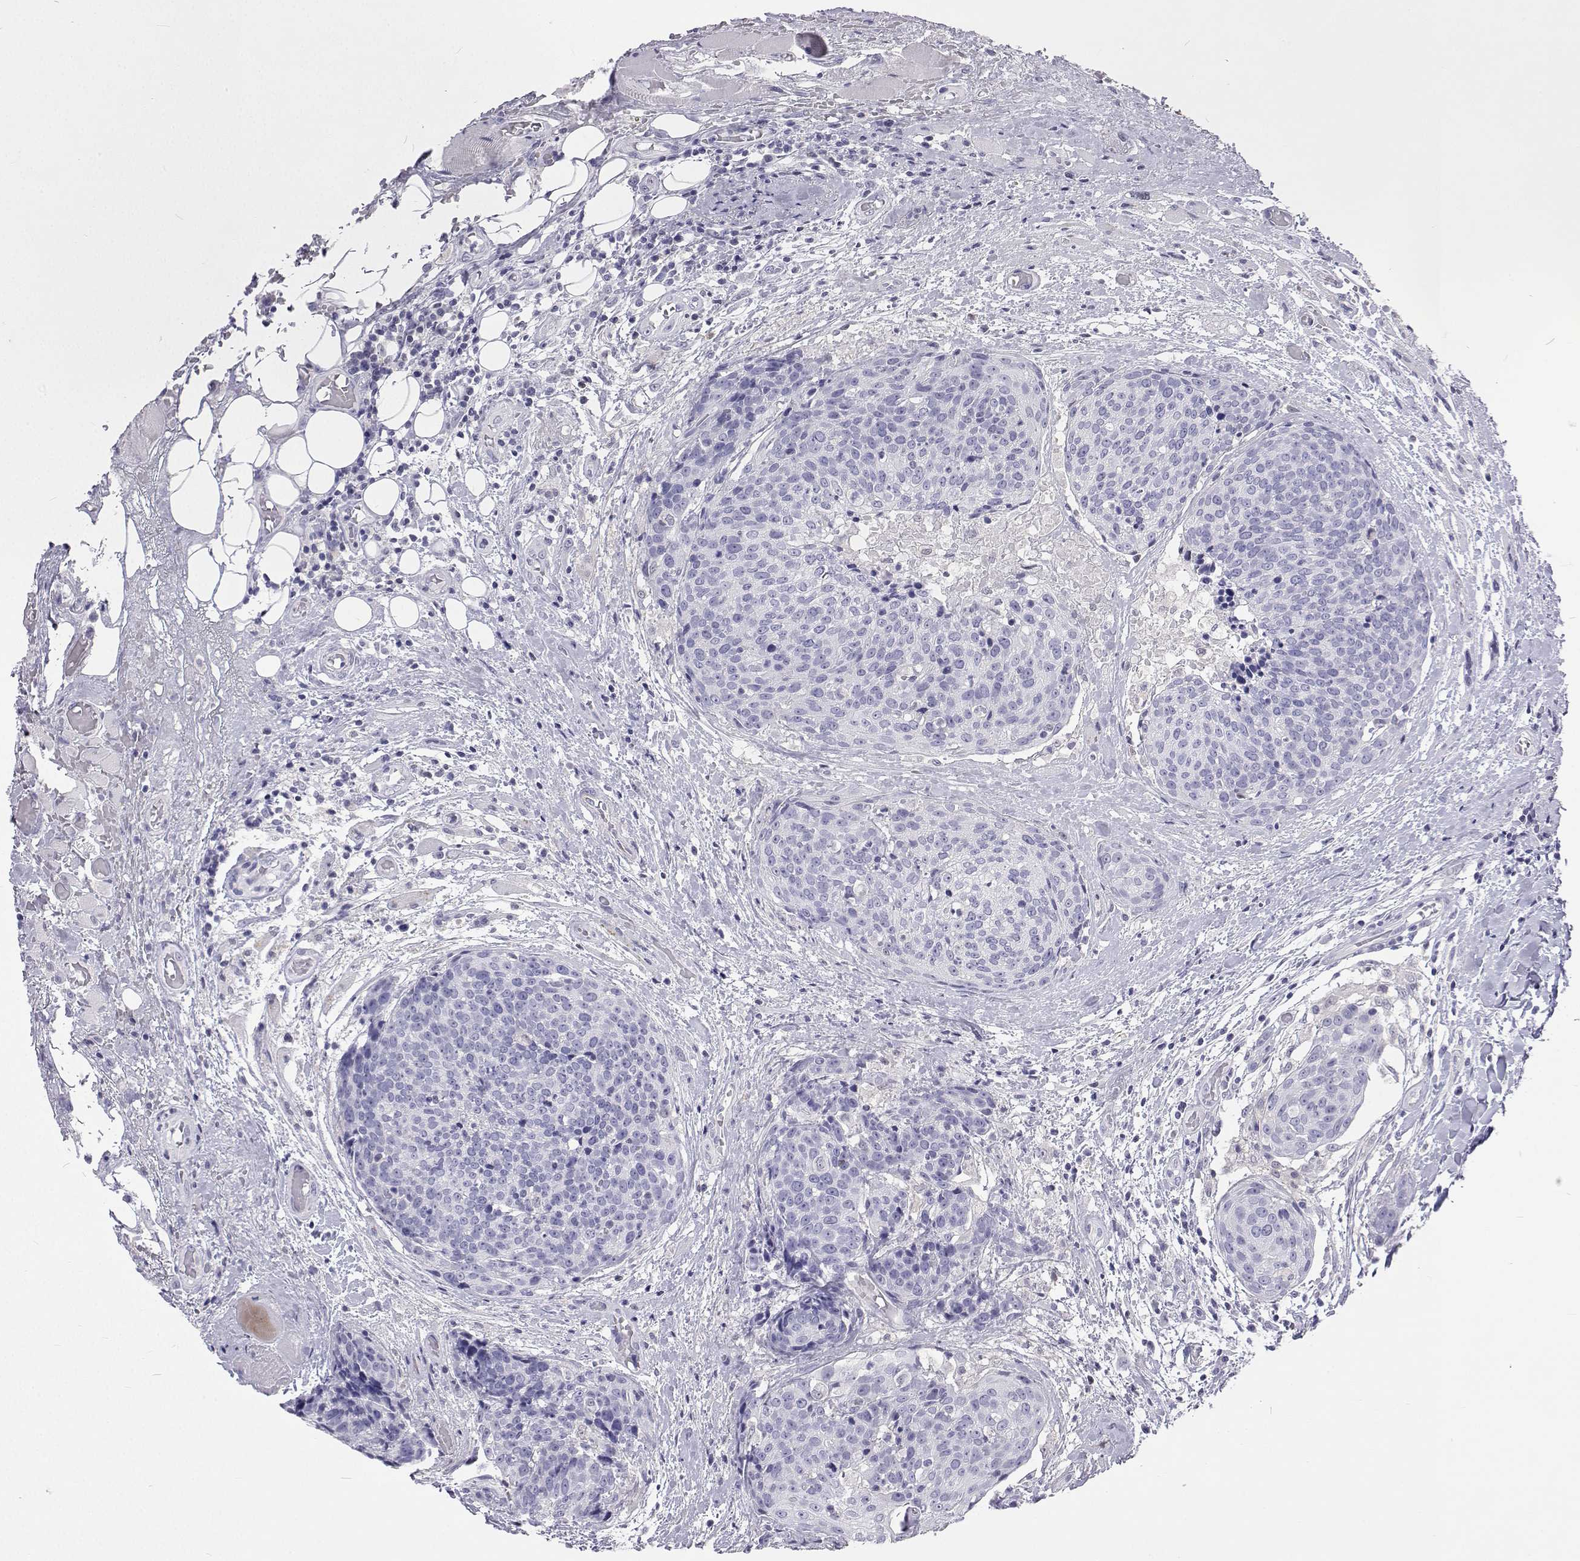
{"staining": {"intensity": "negative", "quantity": "none", "location": "none"}, "tissue": "head and neck cancer", "cell_type": "Tumor cells", "image_type": "cancer", "snomed": [{"axis": "morphology", "description": "Squamous cell carcinoma, NOS"}, {"axis": "topography", "description": "Oral tissue"}, {"axis": "topography", "description": "Head-Neck"}], "caption": "IHC photomicrograph of neoplastic tissue: human squamous cell carcinoma (head and neck) stained with DAB (3,3'-diaminobenzidine) reveals no significant protein expression in tumor cells.", "gene": "GALM", "patient": {"sex": "male", "age": 64}}